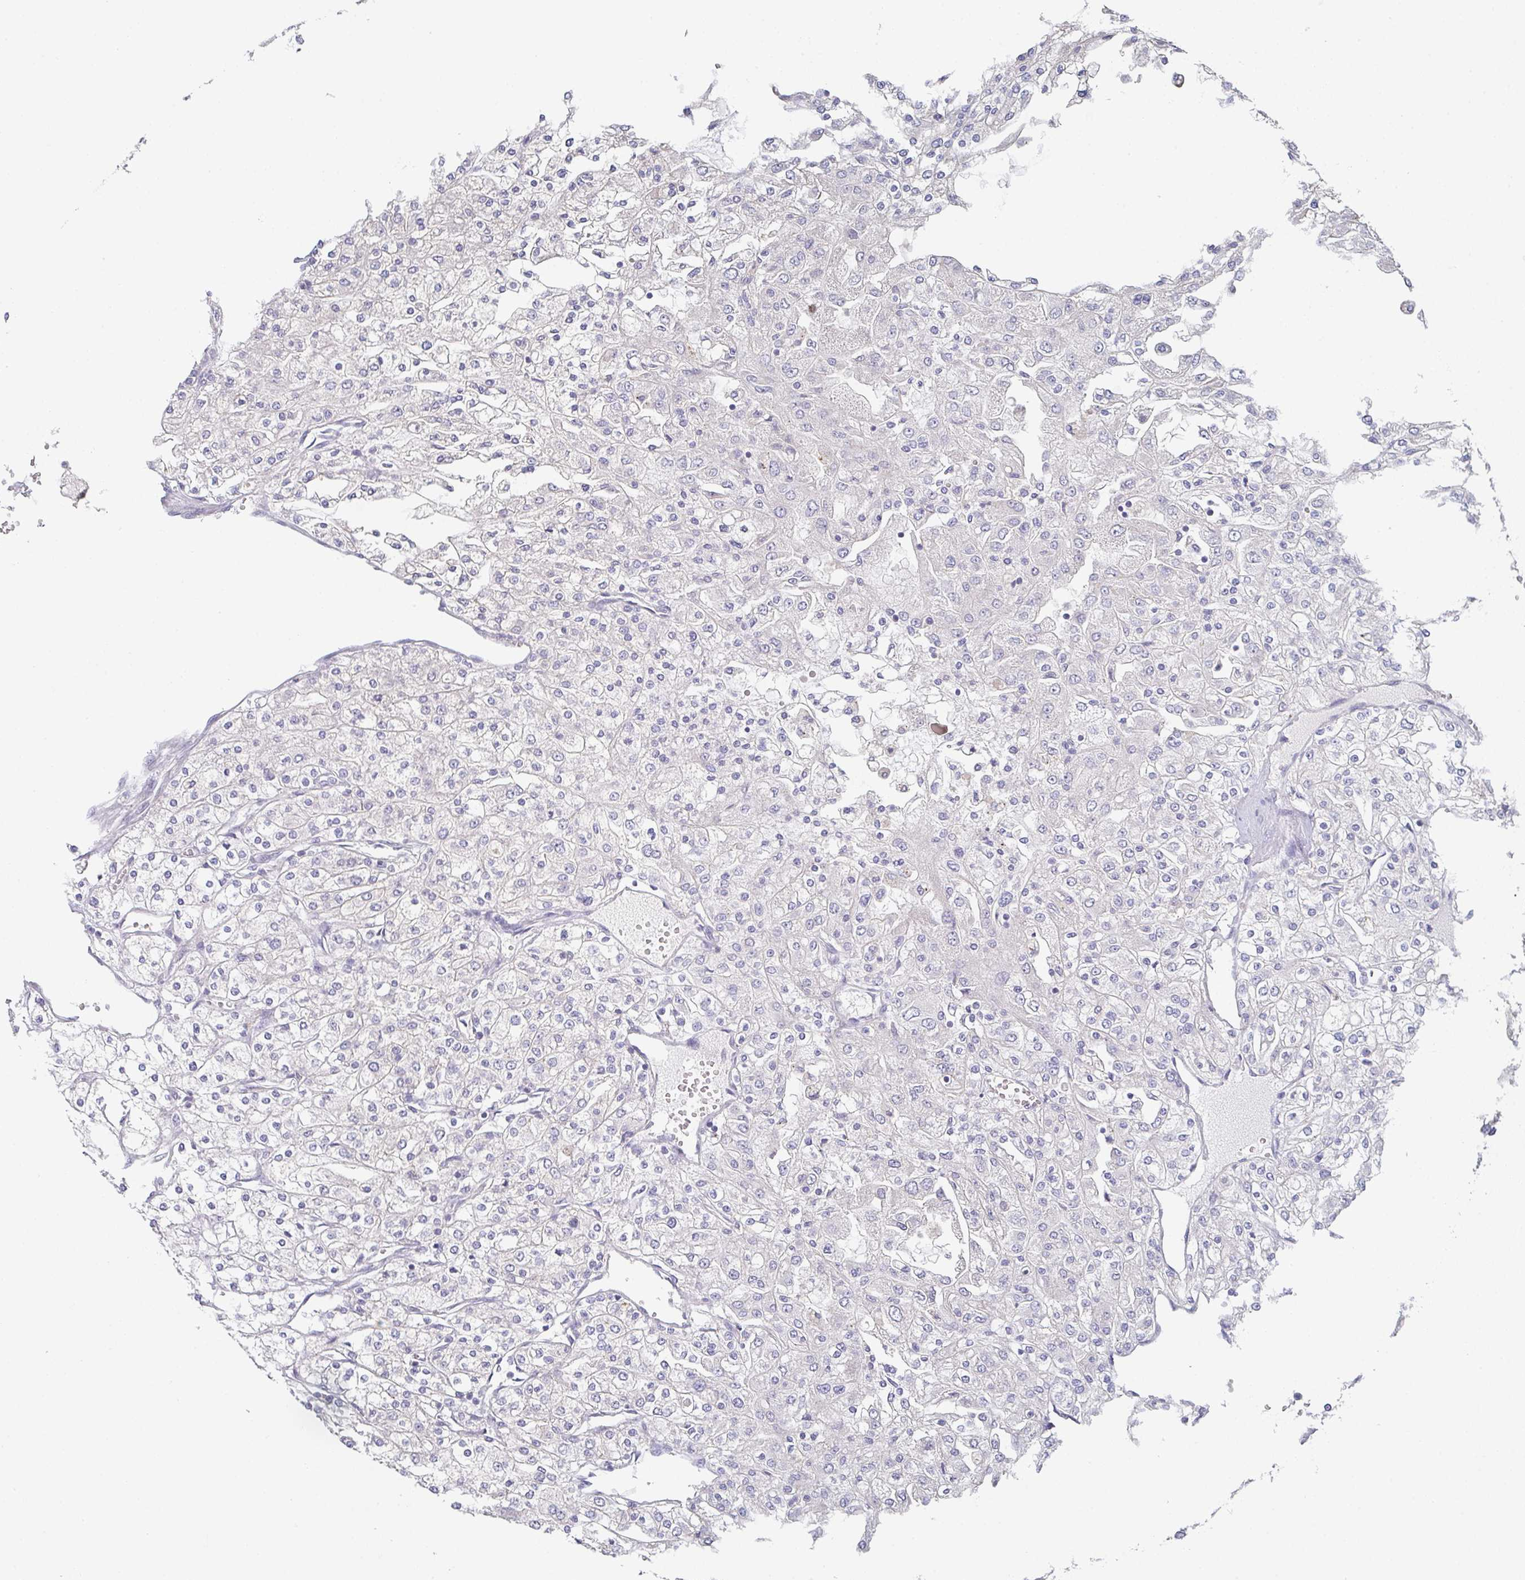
{"staining": {"intensity": "negative", "quantity": "none", "location": "none"}, "tissue": "renal cancer", "cell_type": "Tumor cells", "image_type": "cancer", "snomed": [{"axis": "morphology", "description": "Adenocarcinoma, NOS"}, {"axis": "topography", "description": "Kidney"}], "caption": "Immunohistochemical staining of renal cancer reveals no significant positivity in tumor cells.", "gene": "CHMP5", "patient": {"sex": "male", "age": 80}}